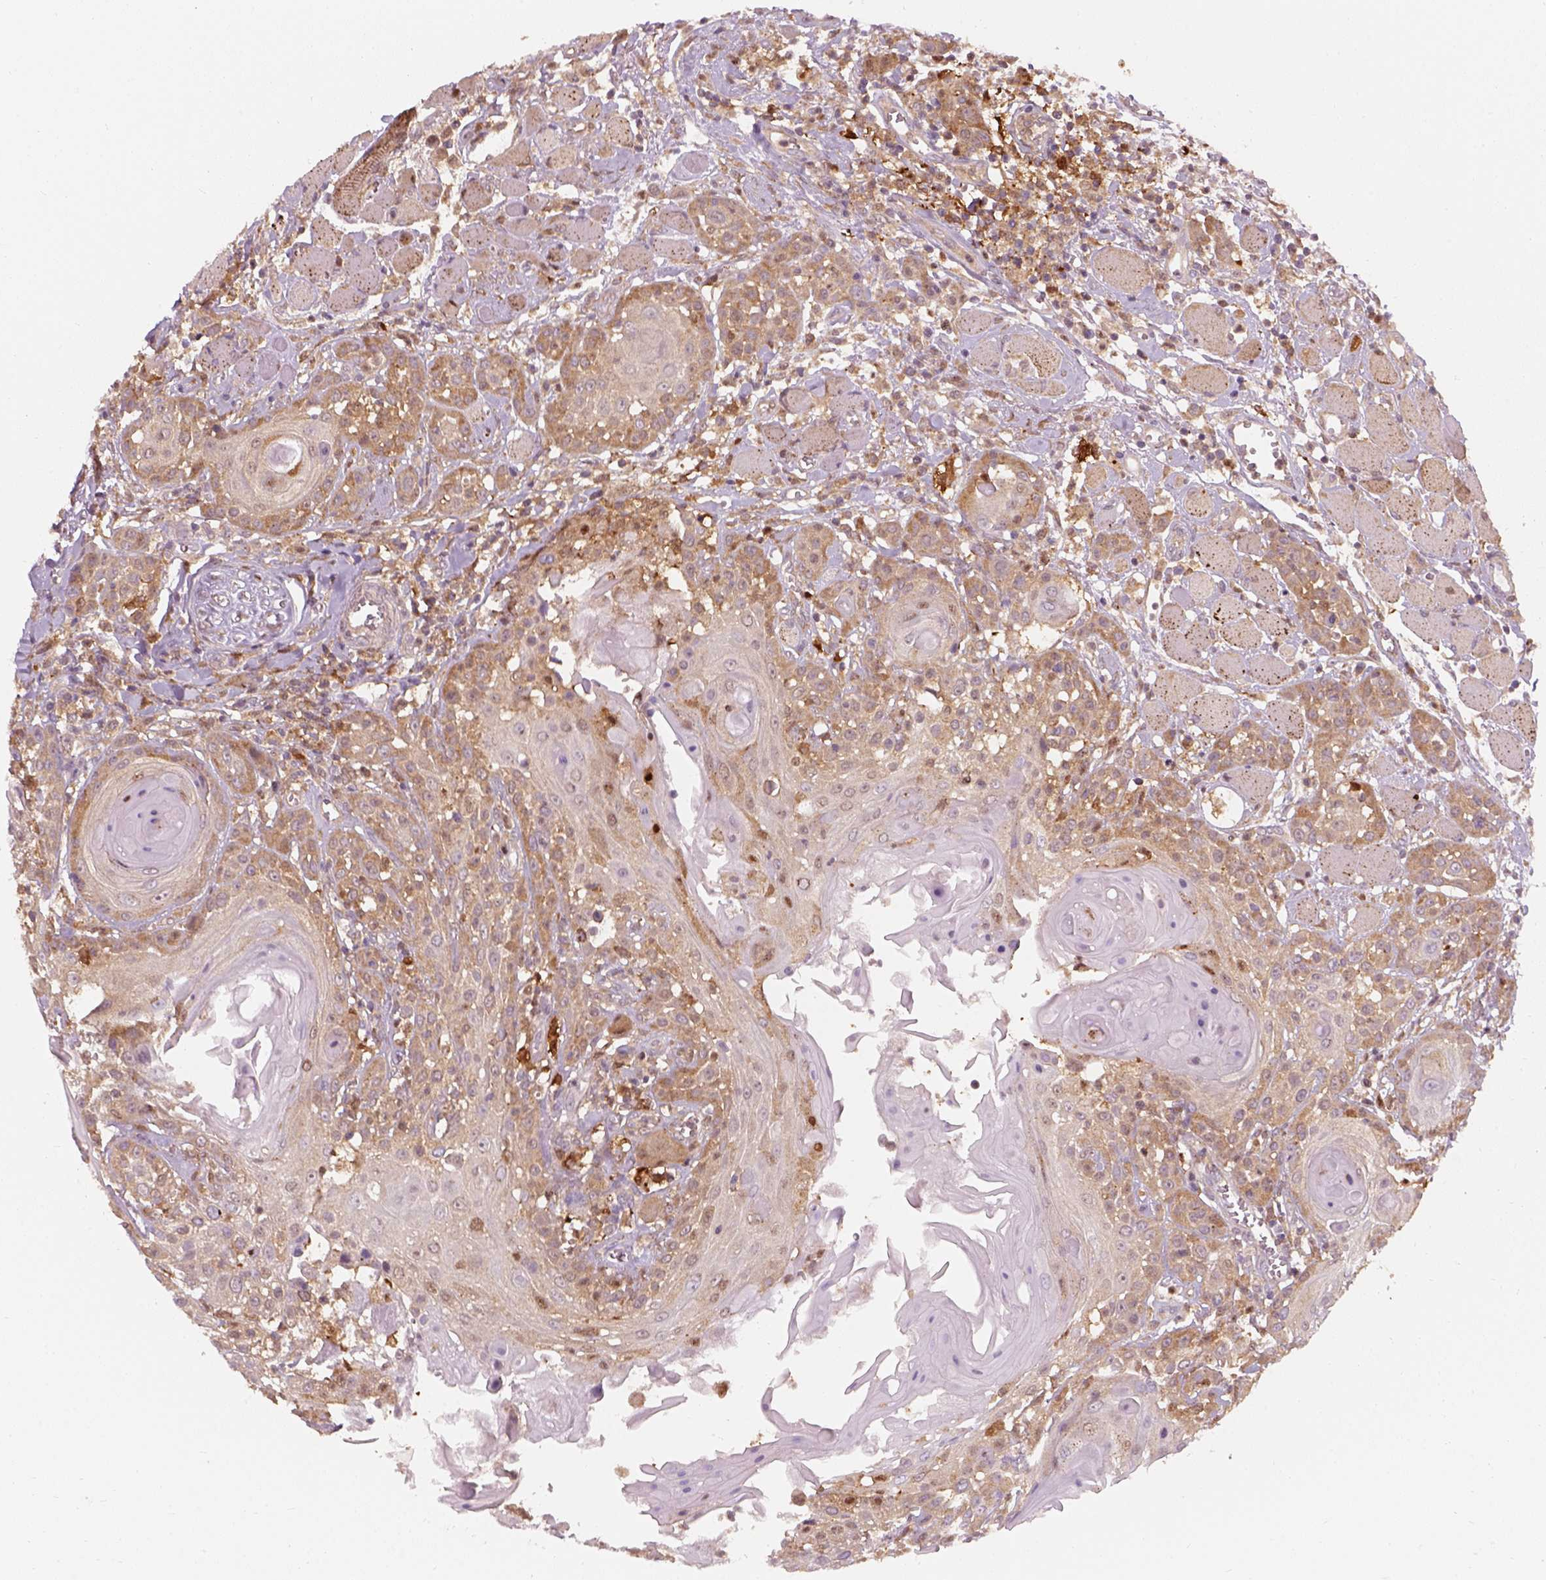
{"staining": {"intensity": "moderate", "quantity": "<25%", "location": "cytoplasmic/membranous"}, "tissue": "head and neck cancer", "cell_type": "Tumor cells", "image_type": "cancer", "snomed": [{"axis": "morphology", "description": "Squamous cell carcinoma, NOS"}, {"axis": "topography", "description": "Head-Neck"}], "caption": "The image exhibits a brown stain indicating the presence of a protein in the cytoplasmic/membranous of tumor cells in squamous cell carcinoma (head and neck).", "gene": "SQSTM1", "patient": {"sex": "female", "age": 80}}